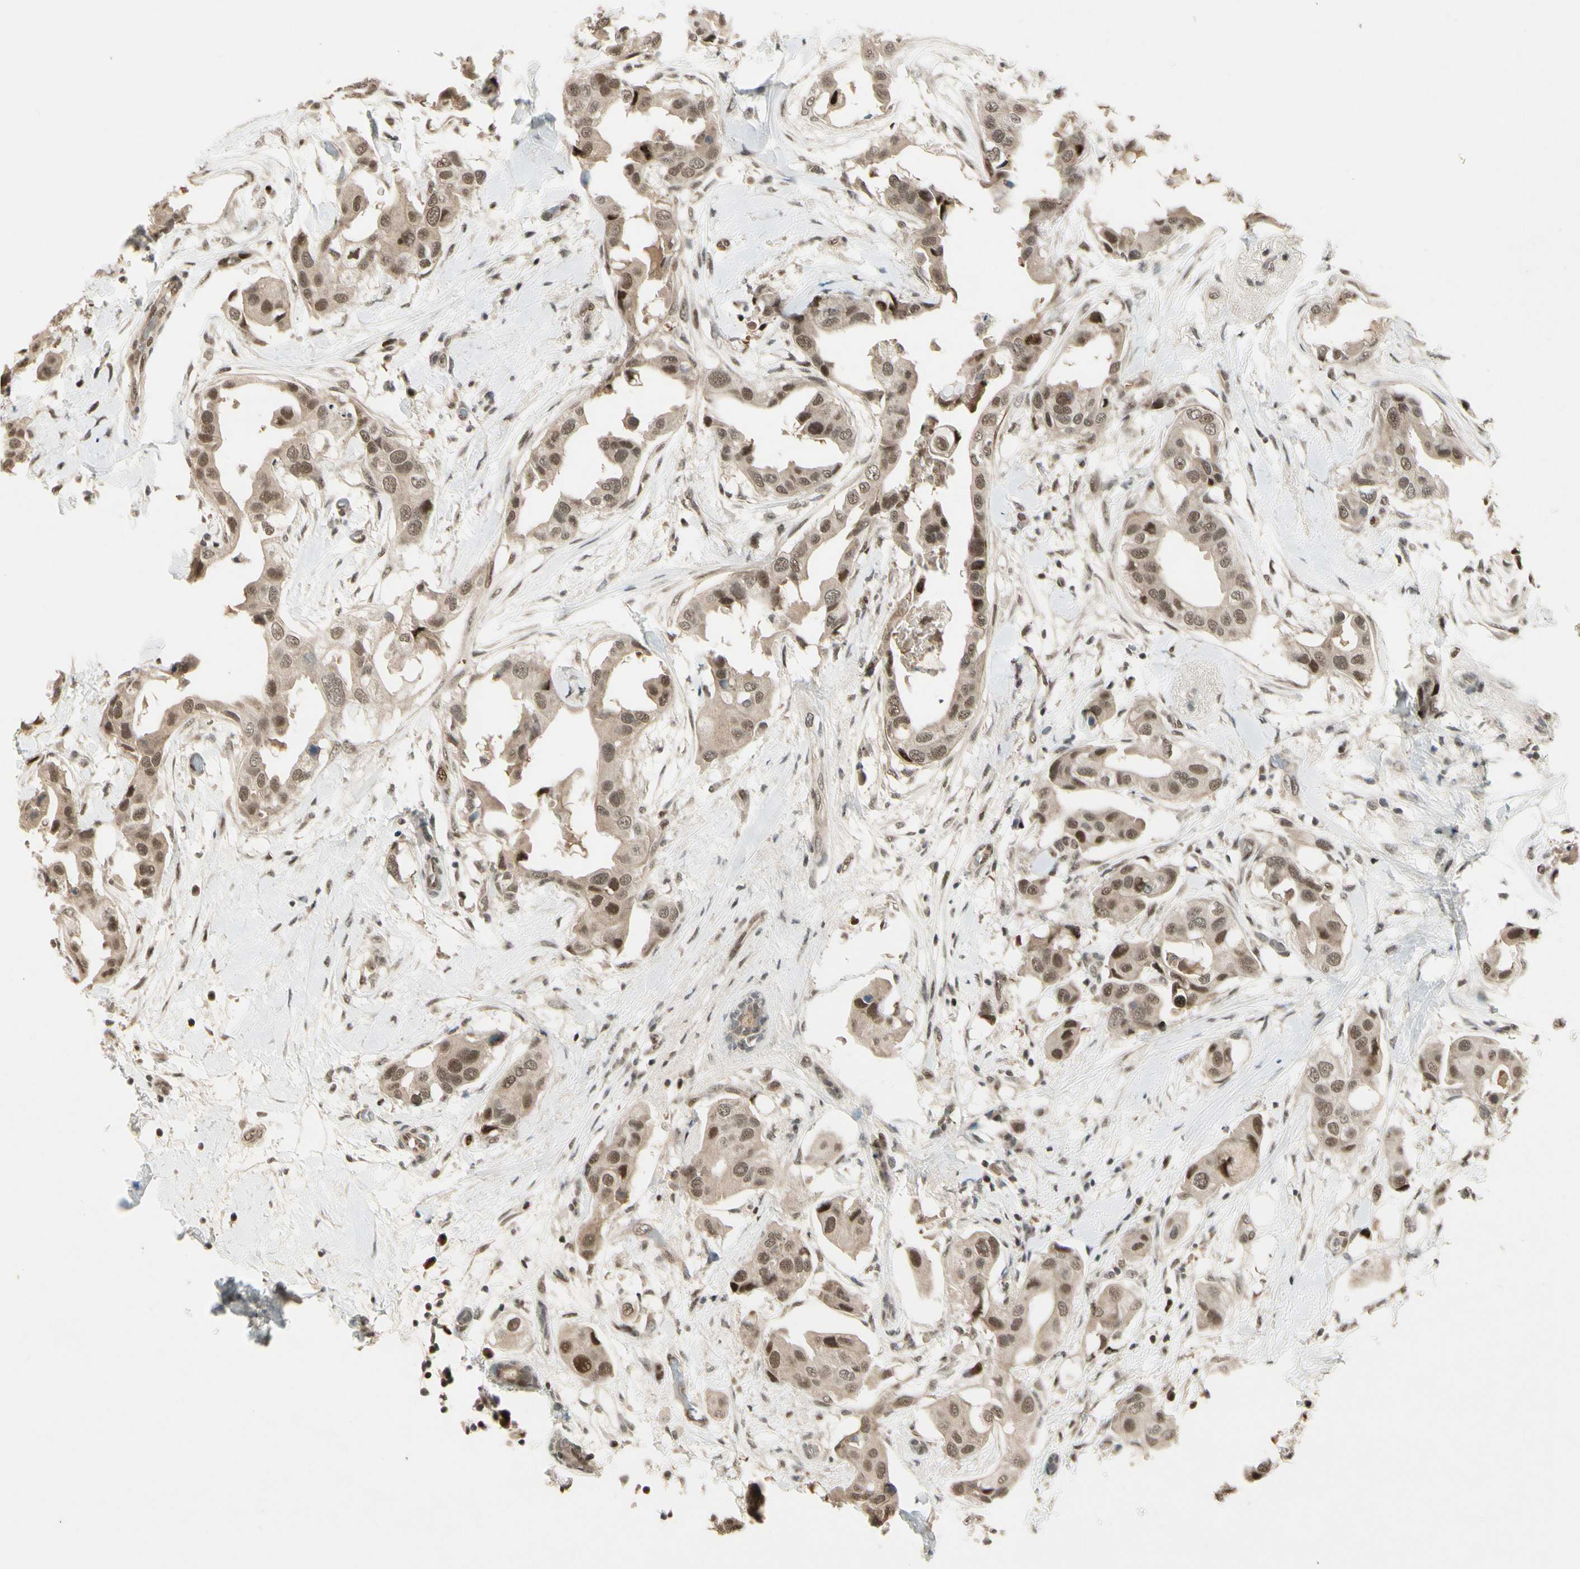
{"staining": {"intensity": "moderate", "quantity": ">75%", "location": "nuclear"}, "tissue": "breast cancer", "cell_type": "Tumor cells", "image_type": "cancer", "snomed": [{"axis": "morphology", "description": "Duct carcinoma"}, {"axis": "topography", "description": "Breast"}], "caption": "High-magnification brightfield microscopy of breast infiltrating ductal carcinoma stained with DAB (brown) and counterstained with hematoxylin (blue). tumor cells exhibit moderate nuclear staining is identified in approximately>75% of cells. The protein is stained brown, and the nuclei are stained in blue (DAB (3,3'-diaminobenzidine) IHC with brightfield microscopy, high magnification).", "gene": "CDK11A", "patient": {"sex": "female", "age": 40}}